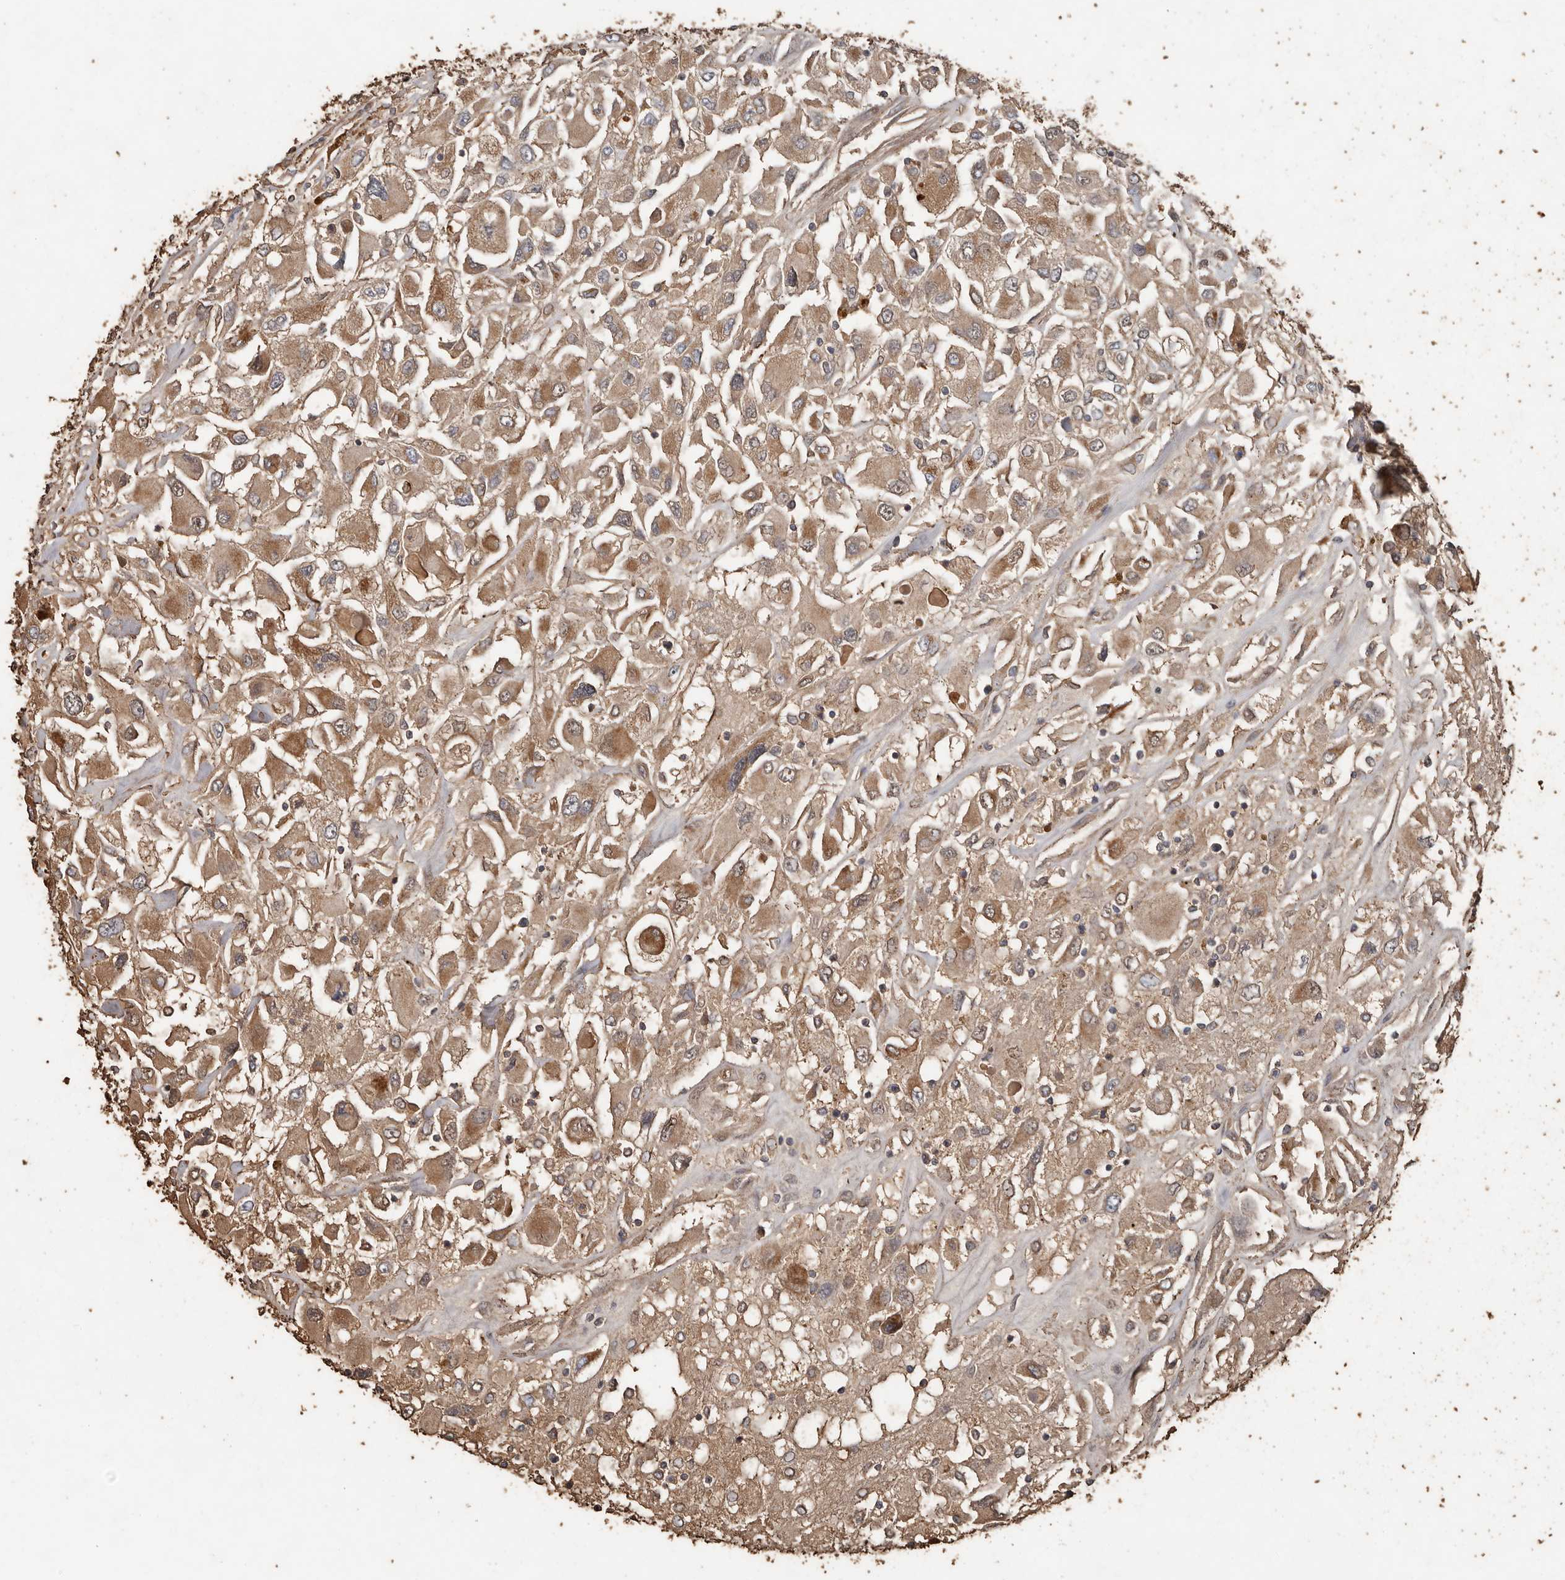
{"staining": {"intensity": "moderate", "quantity": ">75%", "location": "cytoplasmic/membranous"}, "tissue": "renal cancer", "cell_type": "Tumor cells", "image_type": "cancer", "snomed": [{"axis": "morphology", "description": "Adenocarcinoma, NOS"}, {"axis": "topography", "description": "Kidney"}], "caption": "The photomicrograph reveals staining of renal adenocarcinoma, revealing moderate cytoplasmic/membranous protein staining (brown color) within tumor cells.", "gene": "RANBP17", "patient": {"sex": "female", "age": 52}}